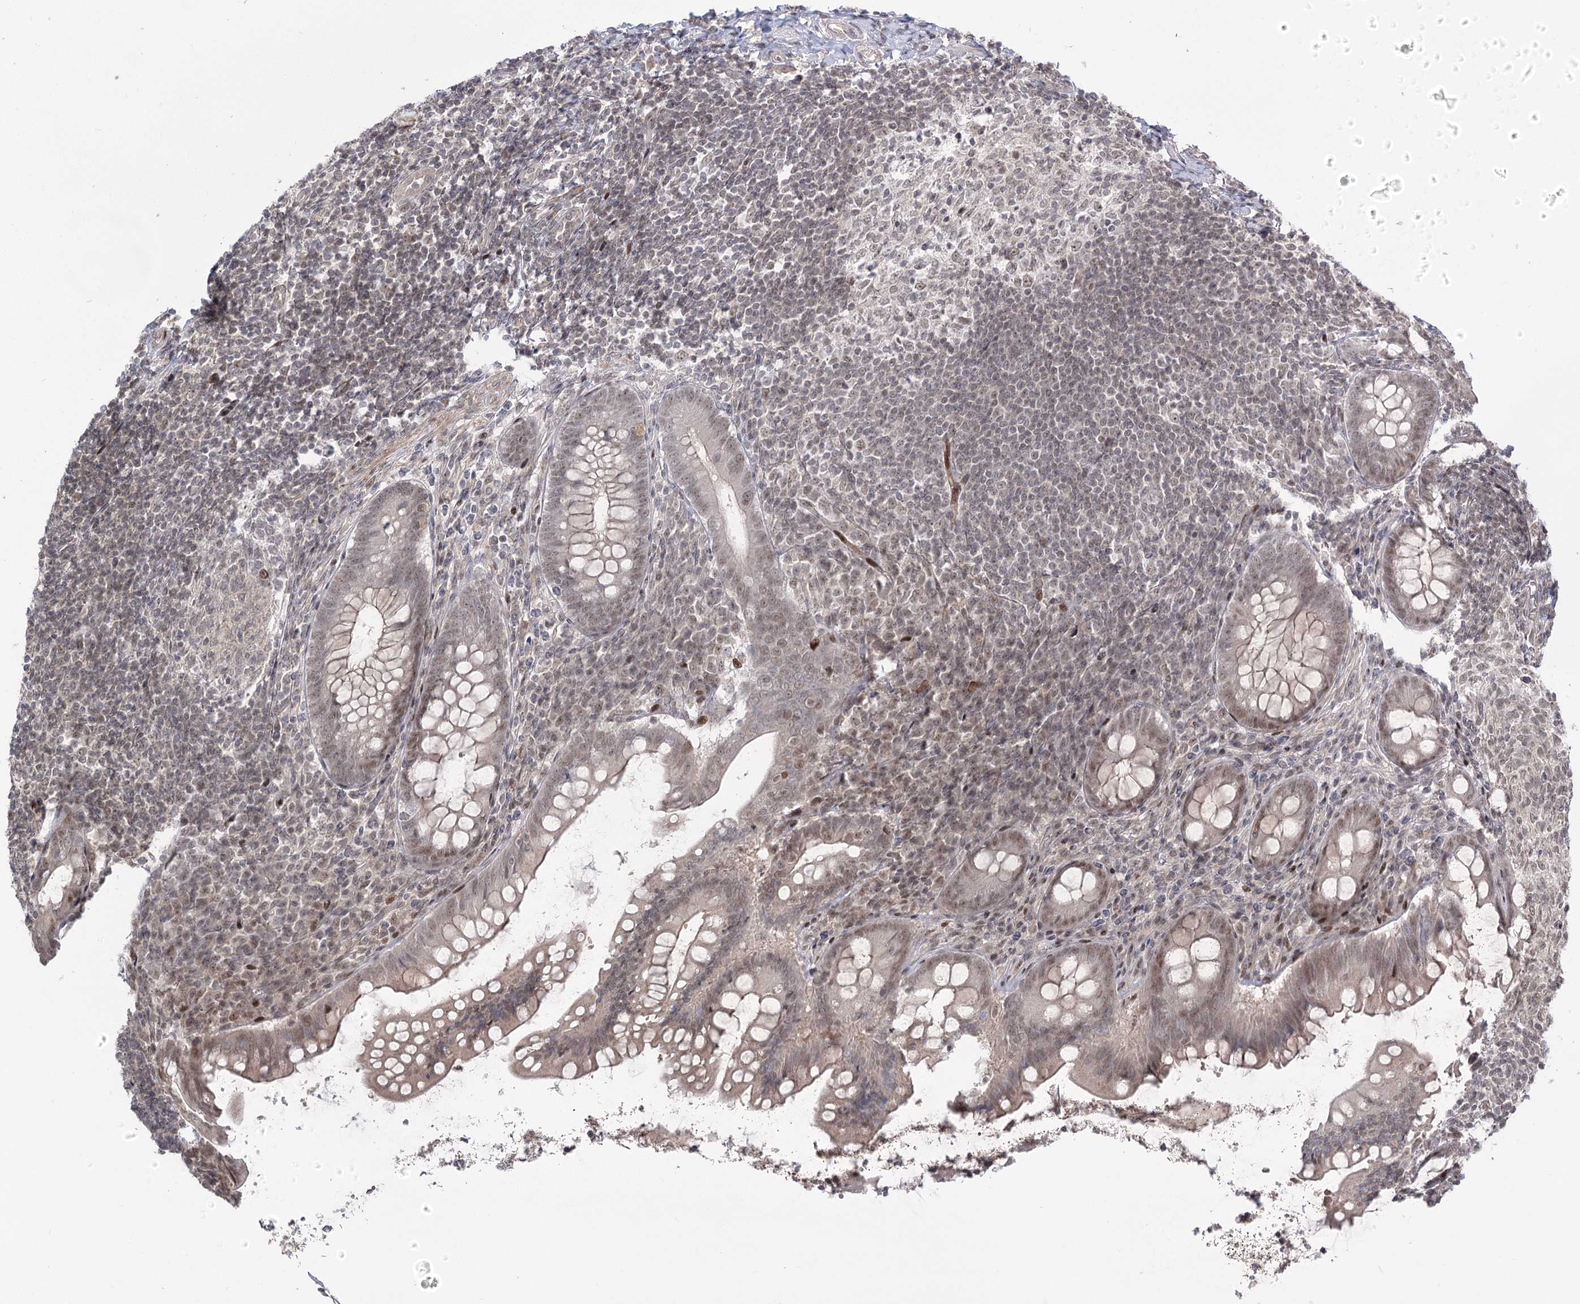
{"staining": {"intensity": "moderate", "quantity": "<25%", "location": "nuclear"}, "tissue": "appendix", "cell_type": "Glandular cells", "image_type": "normal", "snomed": [{"axis": "morphology", "description": "Normal tissue, NOS"}, {"axis": "topography", "description": "Appendix"}], "caption": "Human appendix stained for a protein (brown) shows moderate nuclear positive expression in approximately <25% of glandular cells.", "gene": "HELQ", "patient": {"sex": "female", "age": 33}}